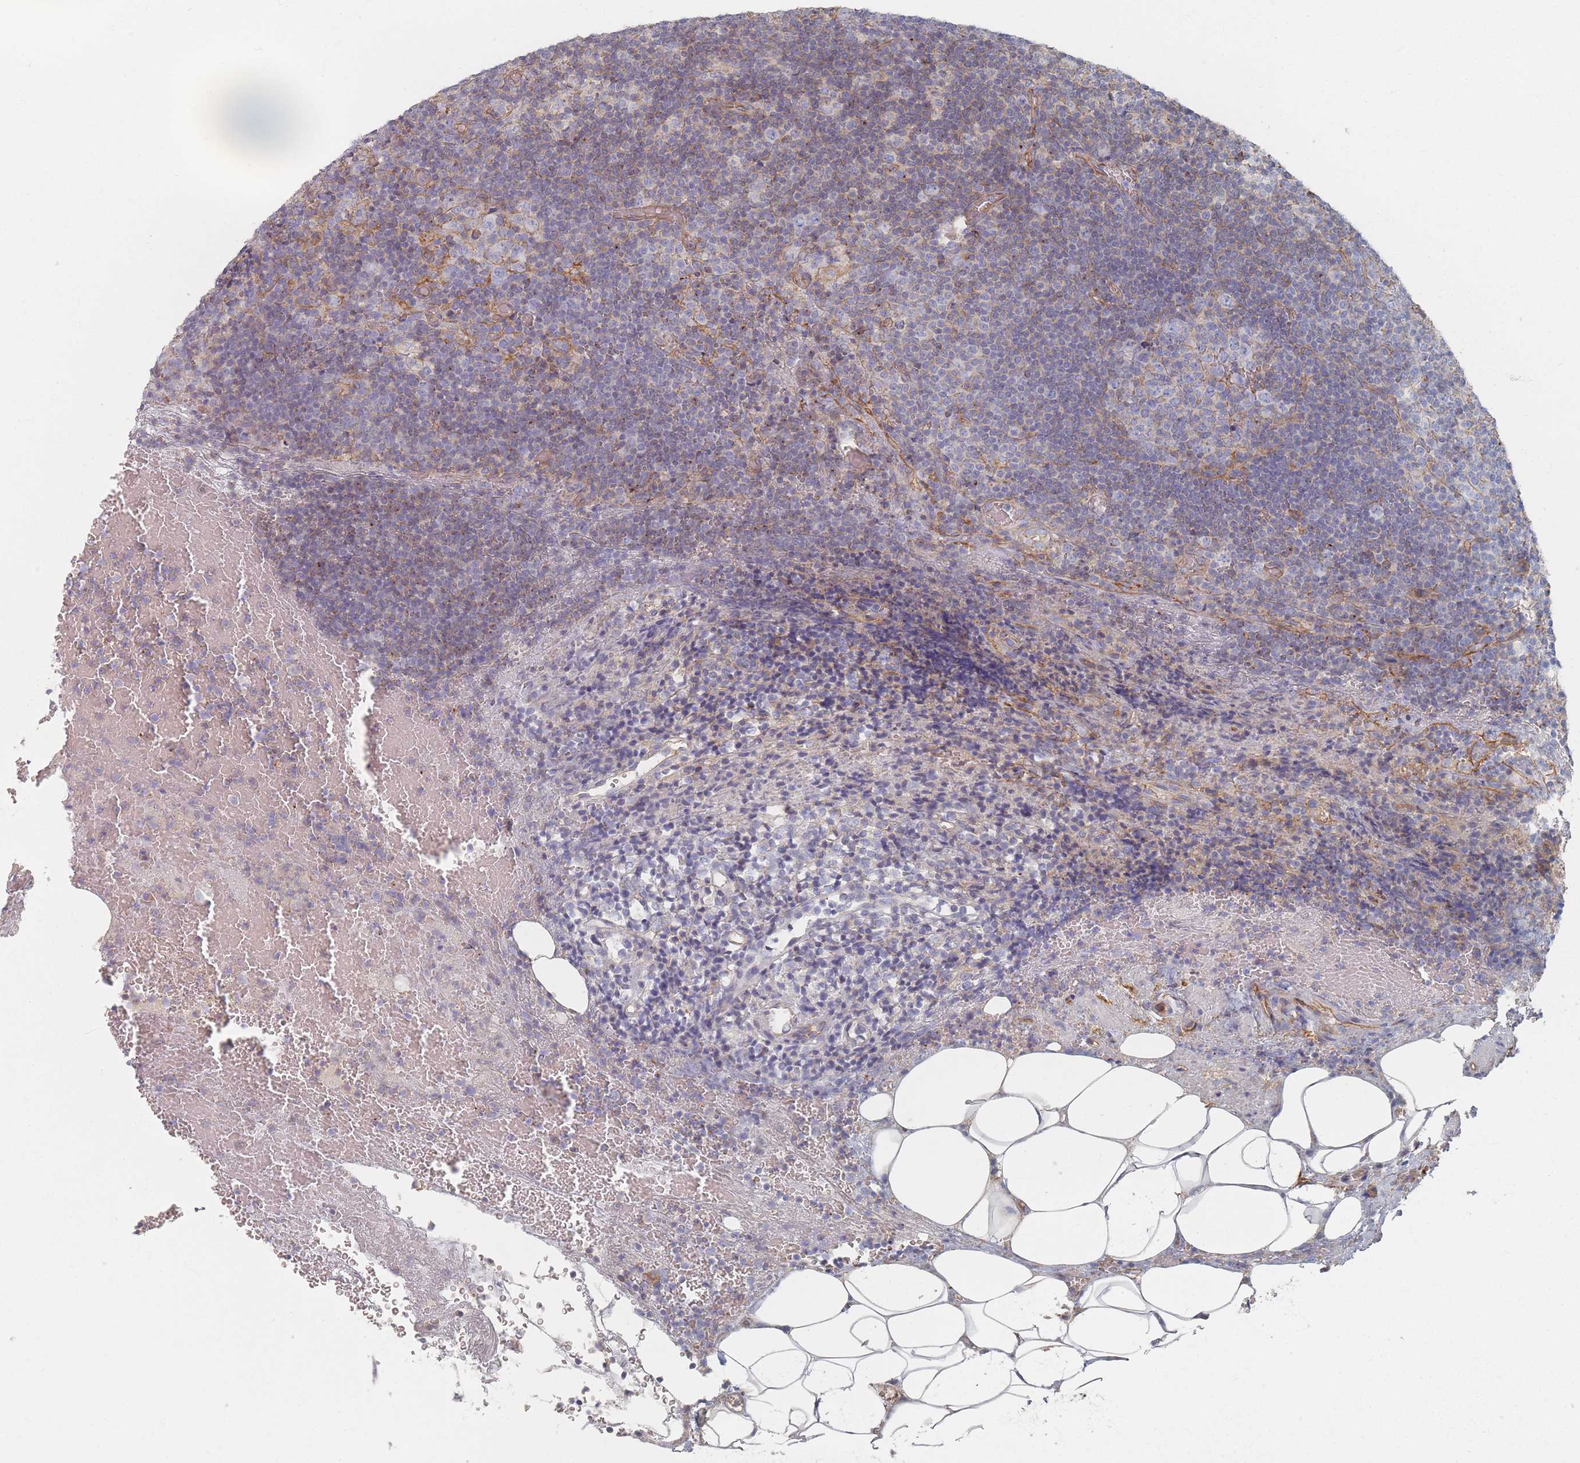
{"staining": {"intensity": "negative", "quantity": "none", "location": "none"}, "tissue": "lymph node", "cell_type": "Germinal center cells", "image_type": "normal", "snomed": [{"axis": "morphology", "description": "Normal tissue, NOS"}, {"axis": "topography", "description": "Lymph node"}], "caption": "Lymph node stained for a protein using immunohistochemistry (IHC) demonstrates no staining germinal center cells.", "gene": "GNB1", "patient": {"sex": "male", "age": 58}}